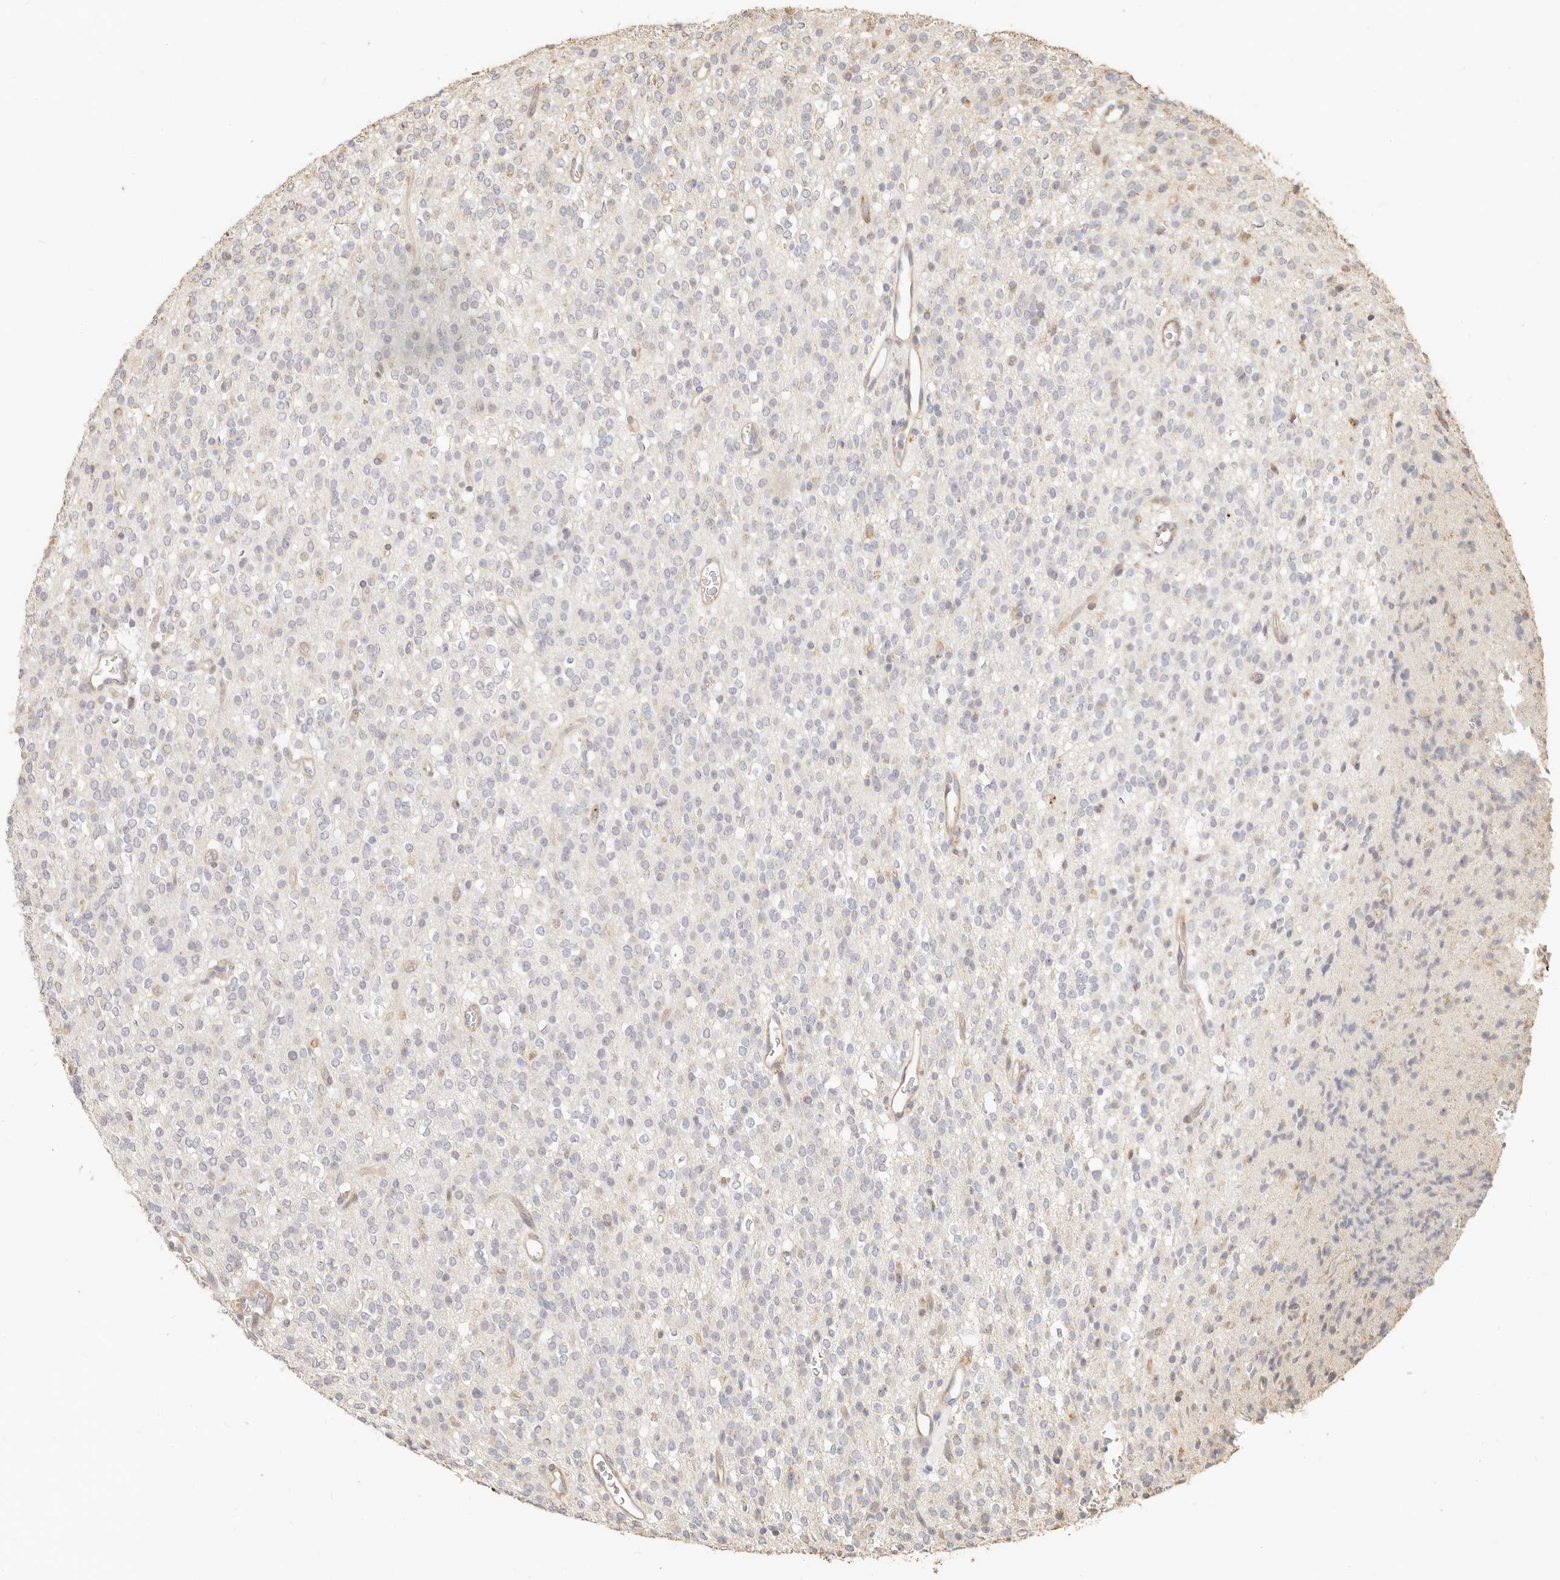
{"staining": {"intensity": "negative", "quantity": "none", "location": "none"}, "tissue": "glioma", "cell_type": "Tumor cells", "image_type": "cancer", "snomed": [{"axis": "morphology", "description": "Glioma, malignant, High grade"}, {"axis": "topography", "description": "Brain"}], "caption": "The immunohistochemistry (IHC) photomicrograph has no significant expression in tumor cells of glioma tissue.", "gene": "PTPN22", "patient": {"sex": "male", "age": 34}}